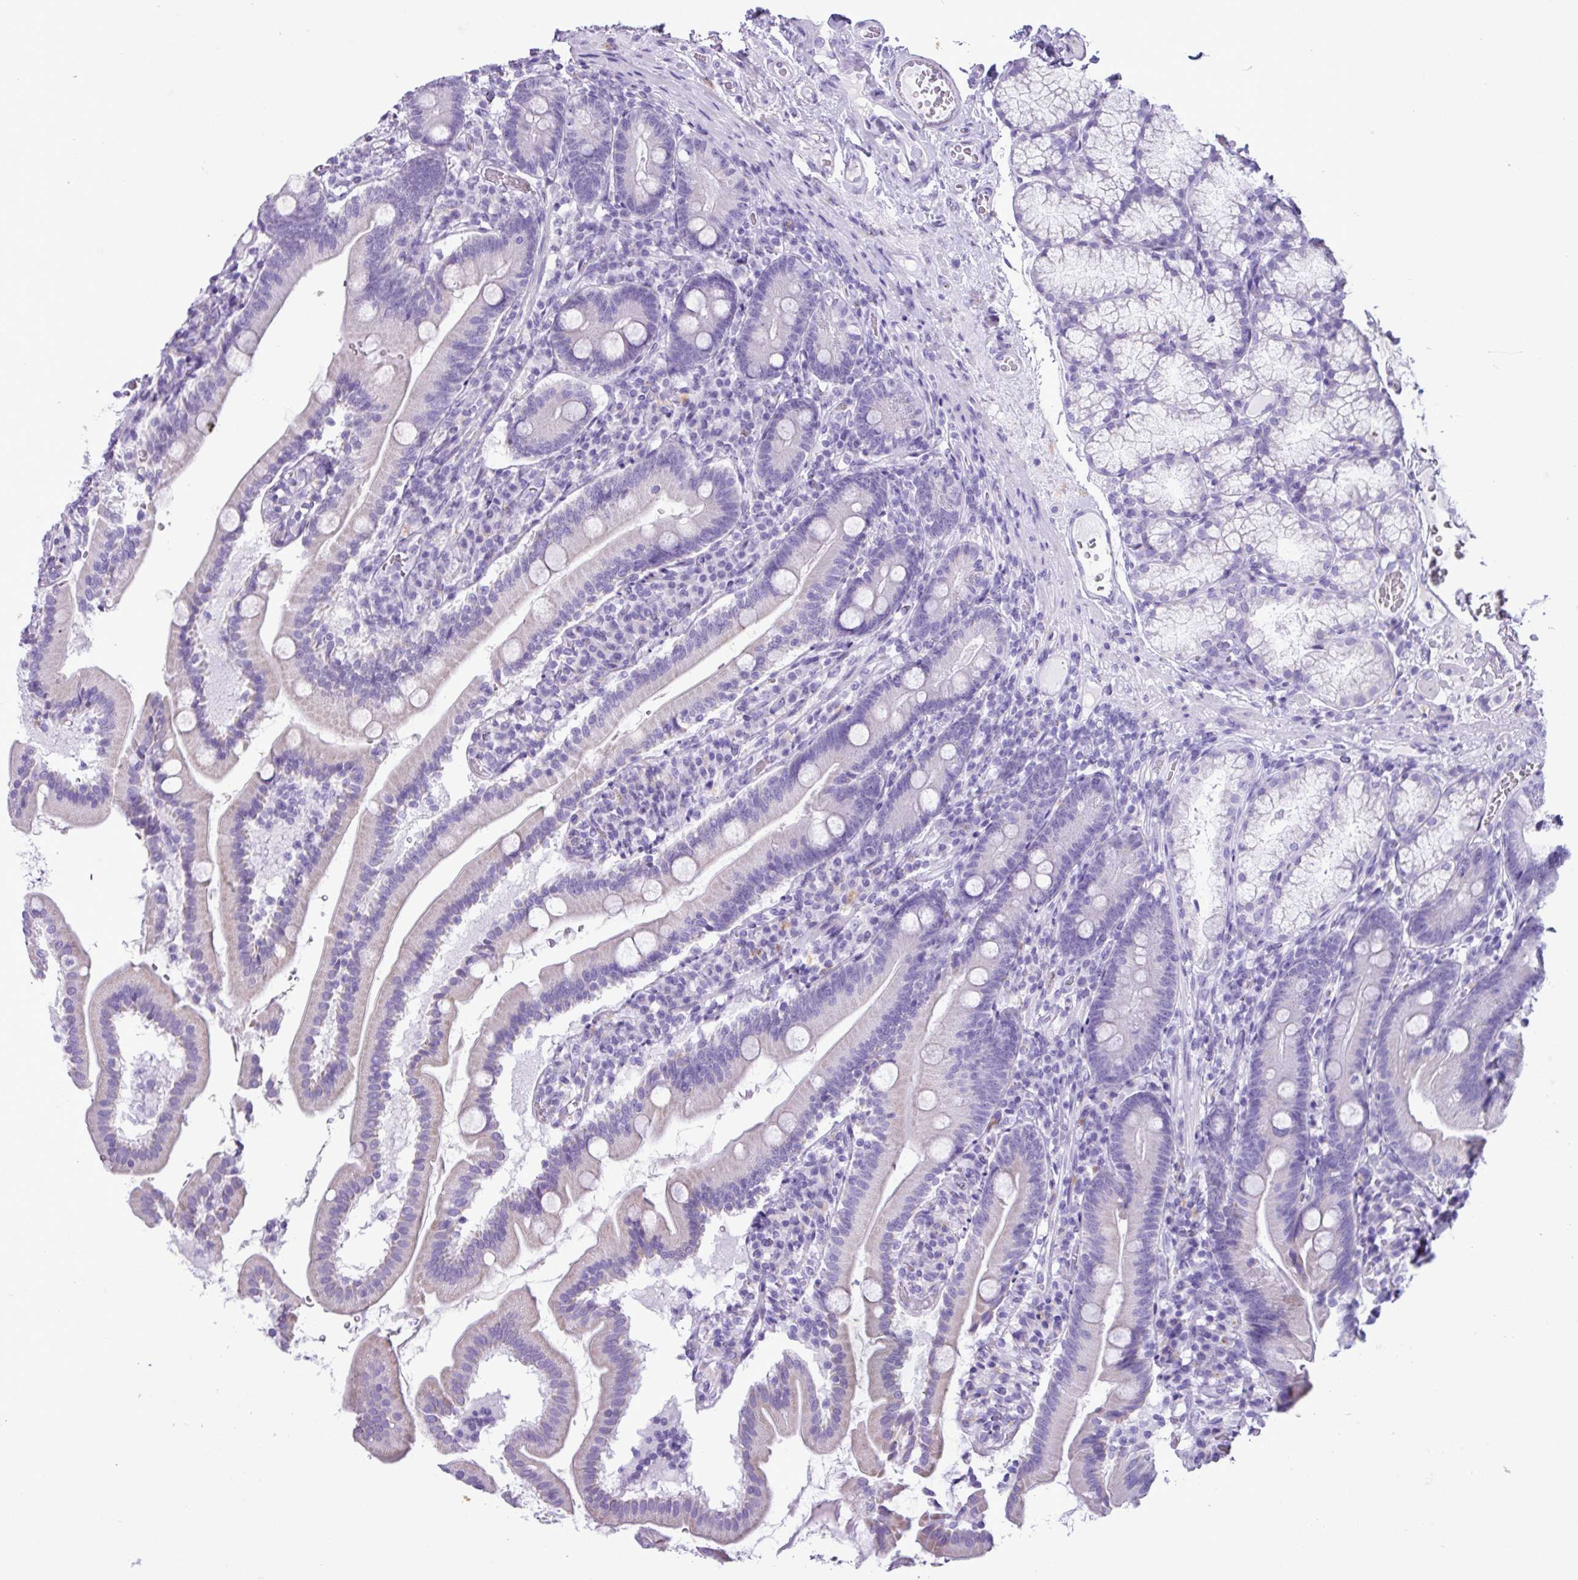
{"staining": {"intensity": "negative", "quantity": "none", "location": "none"}, "tissue": "duodenum", "cell_type": "Glandular cells", "image_type": "normal", "snomed": [{"axis": "morphology", "description": "Normal tissue, NOS"}, {"axis": "topography", "description": "Duodenum"}], "caption": "DAB immunohistochemical staining of benign duodenum reveals no significant staining in glandular cells.", "gene": "AGO3", "patient": {"sex": "female", "age": 67}}